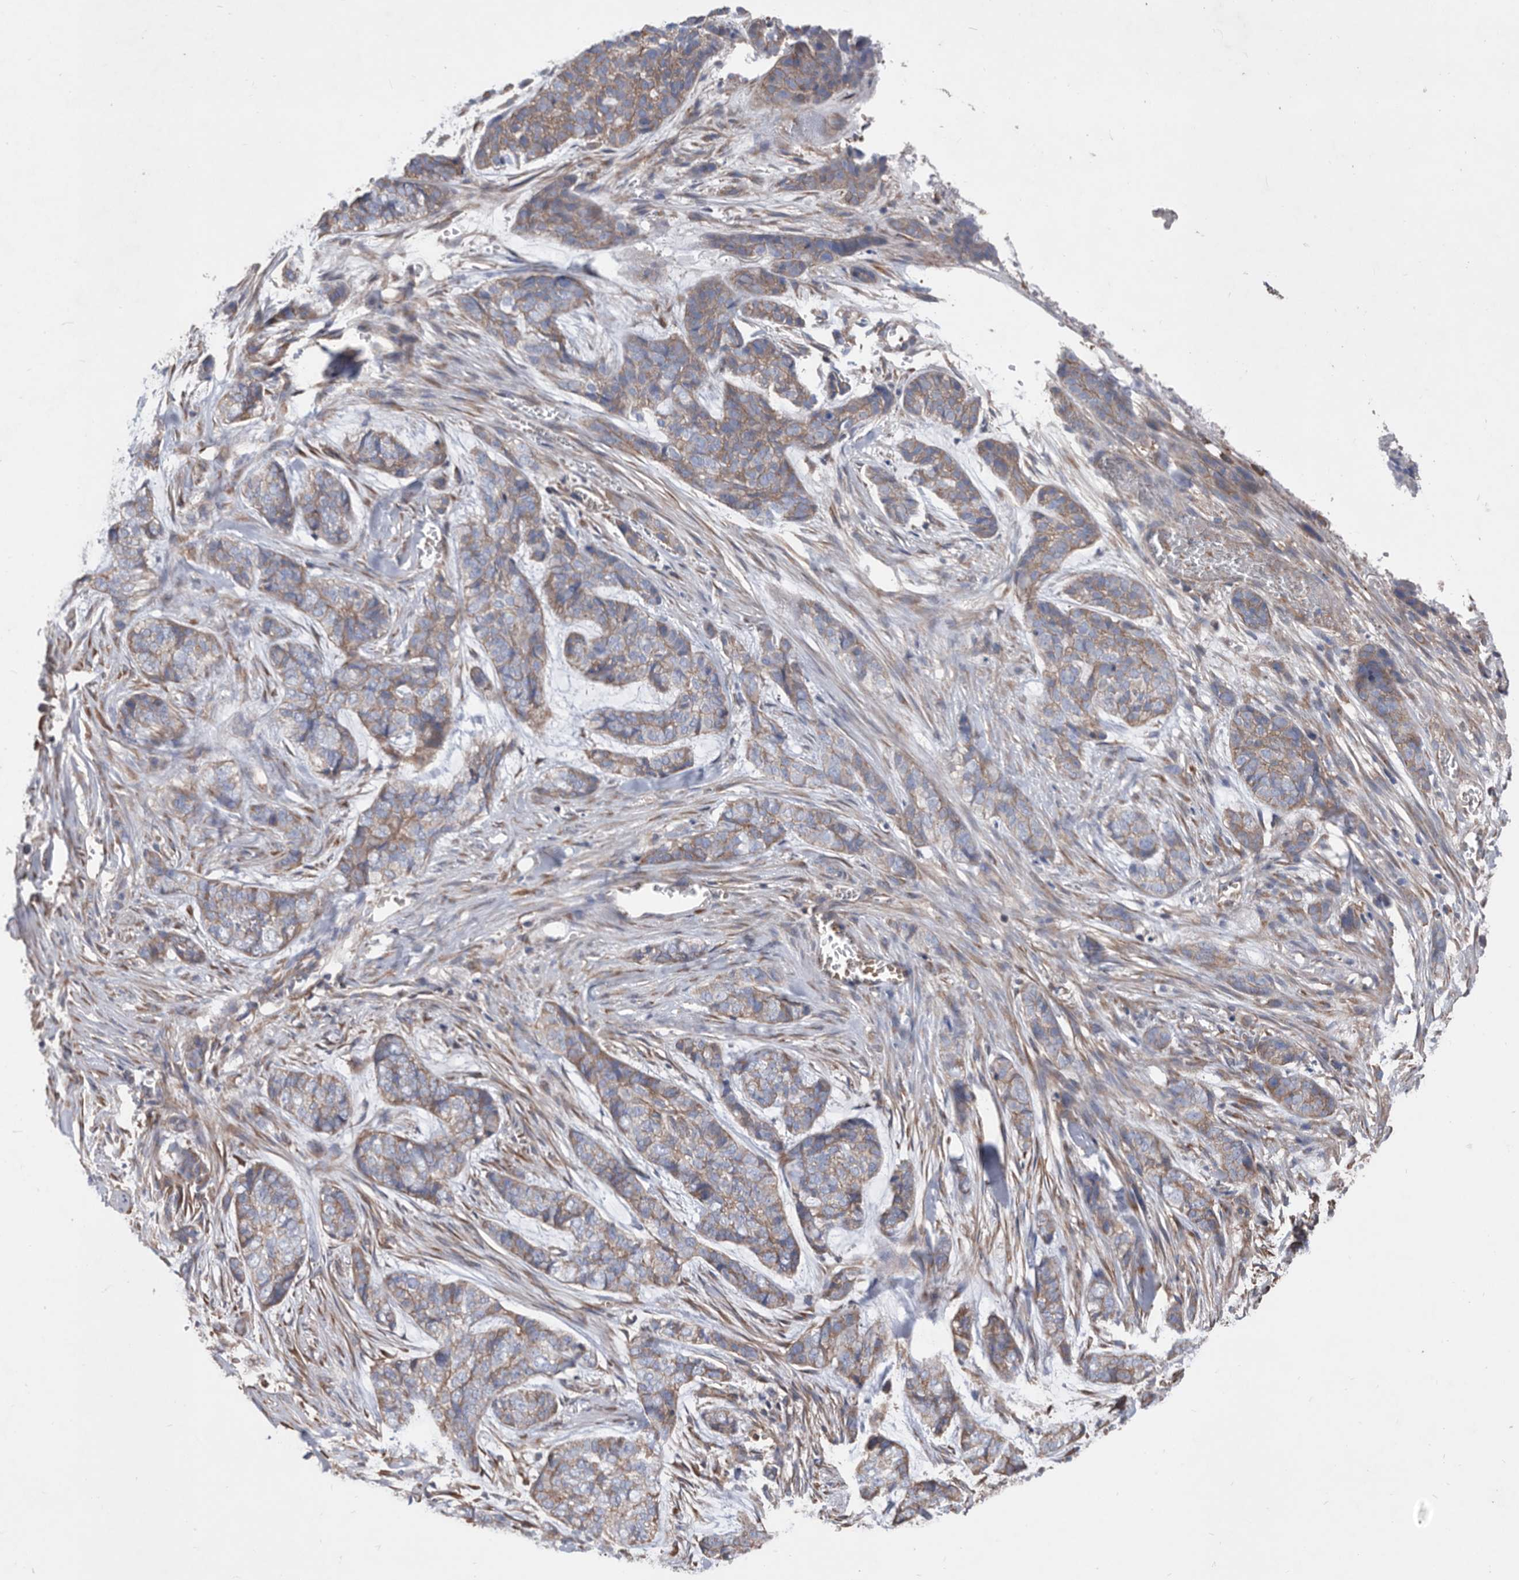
{"staining": {"intensity": "weak", "quantity": ">75%", "location": "cytoplasmic/membranous"}, "tissue": "skin cancer", "cell_type": "Tumor cells", "image_type": "cancer", "snomed": [{"axis": "morphology", "description": "Basal cell carcinoma"}, {"axis": "topography", "description": "Skin"}], "caption": "There is low levels of weak cytoplasmic/membranous staining in tumor cells of skin basal cell carcinoma, as demonstrated by immunohistochemical staining (brown color).", "gene": "ATP13A3", "patient": {"sex": "female", "age": 64}}